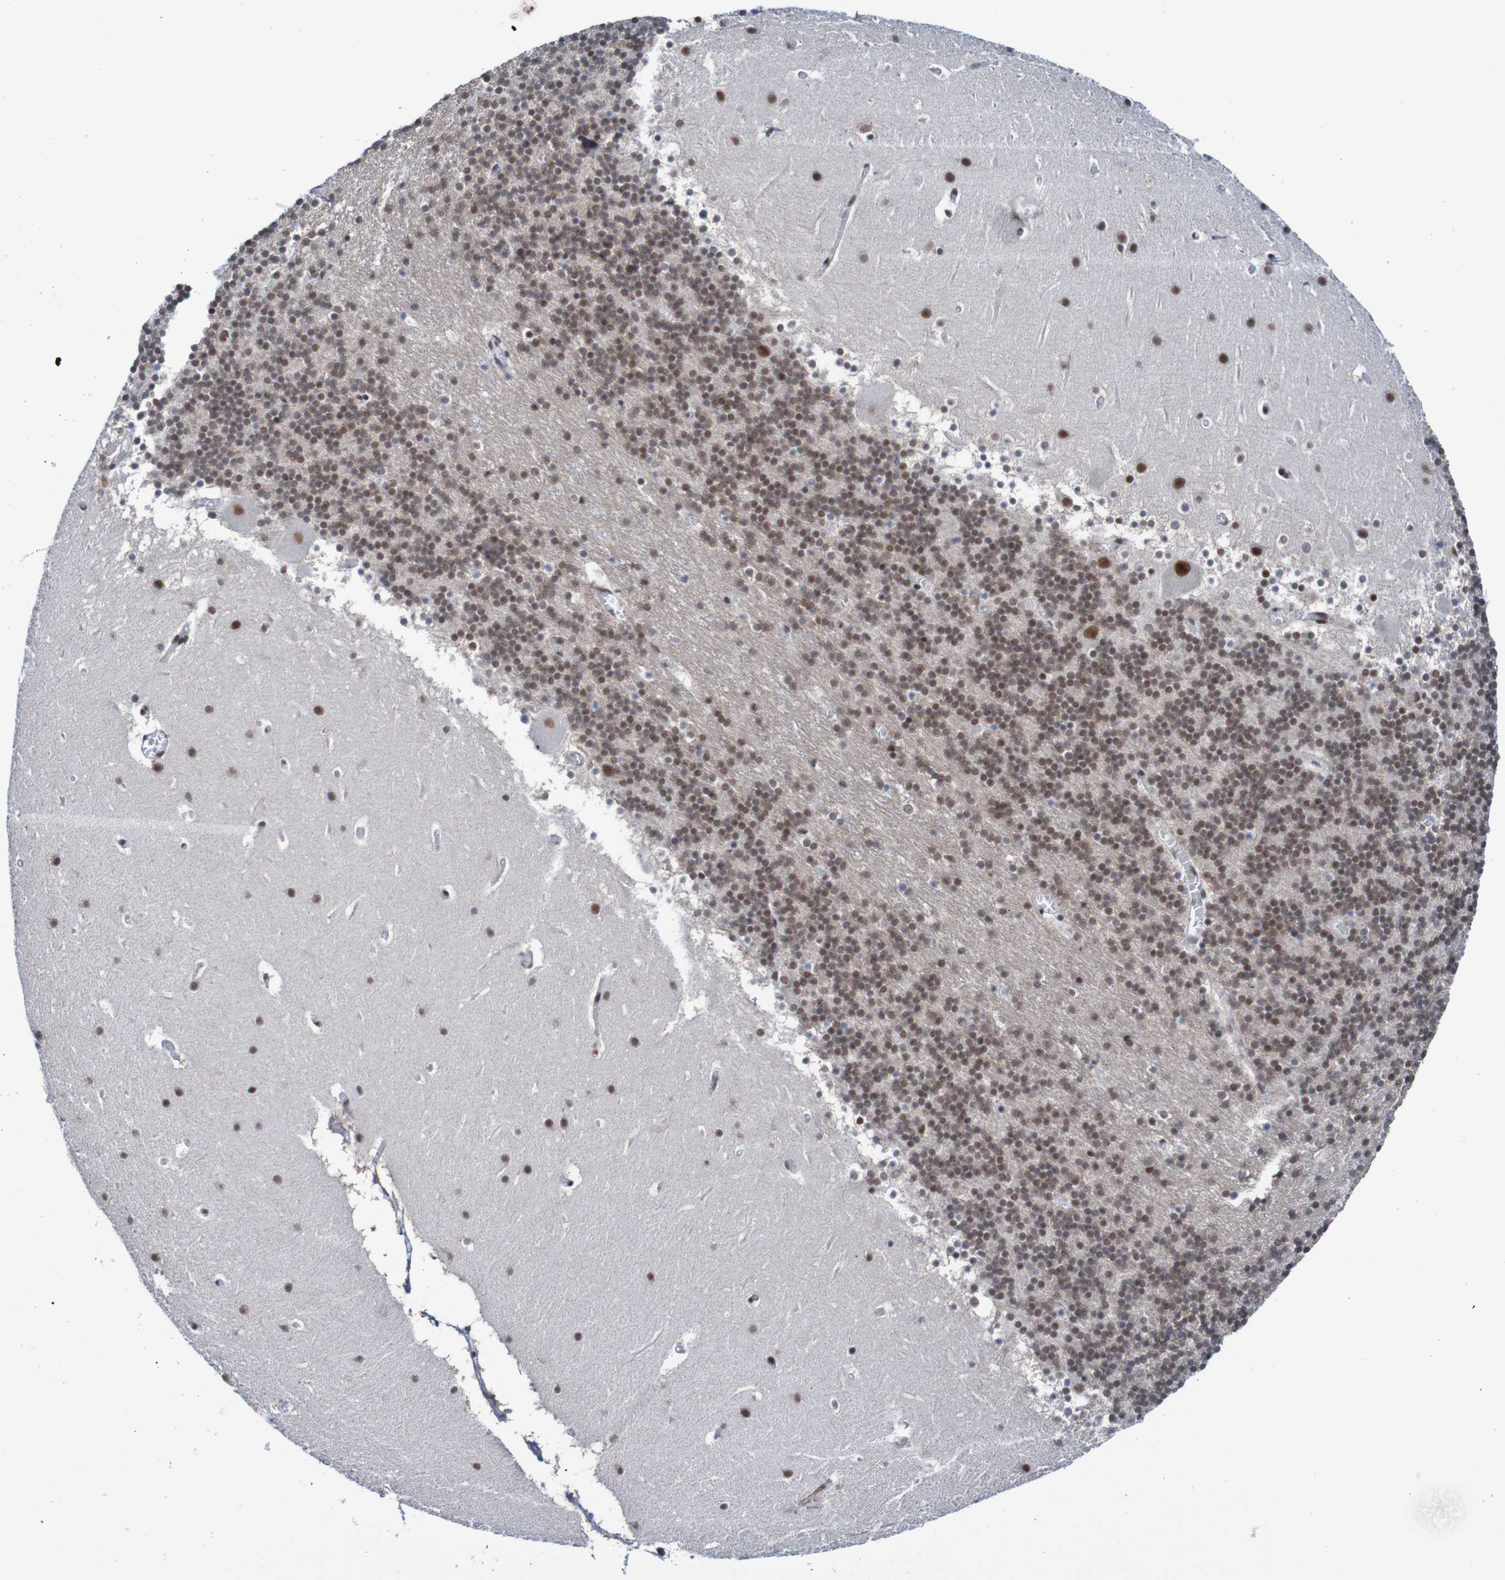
{"staining": {"intensity": "moderate", "quantity": "<25%", "location": "nuclear"}, "tissue": "cerebellum", "cell_type": "Cells in granular layer", "image_type": "normal", "snomed": [{"axis": "morphology", "description": "Normal tissue, NOS"}, {"axis": "topography", "description": "Cerebellum"}], "caption": "DAB (3,3'-diaminobenzidine) immunohistochemical staining of normal cerebellum reveals moderate nuclear protein expression in about <25% of cells in granular layer.", "gene": "CDC5L", "patient": {"sex": "male", "age": 45}}